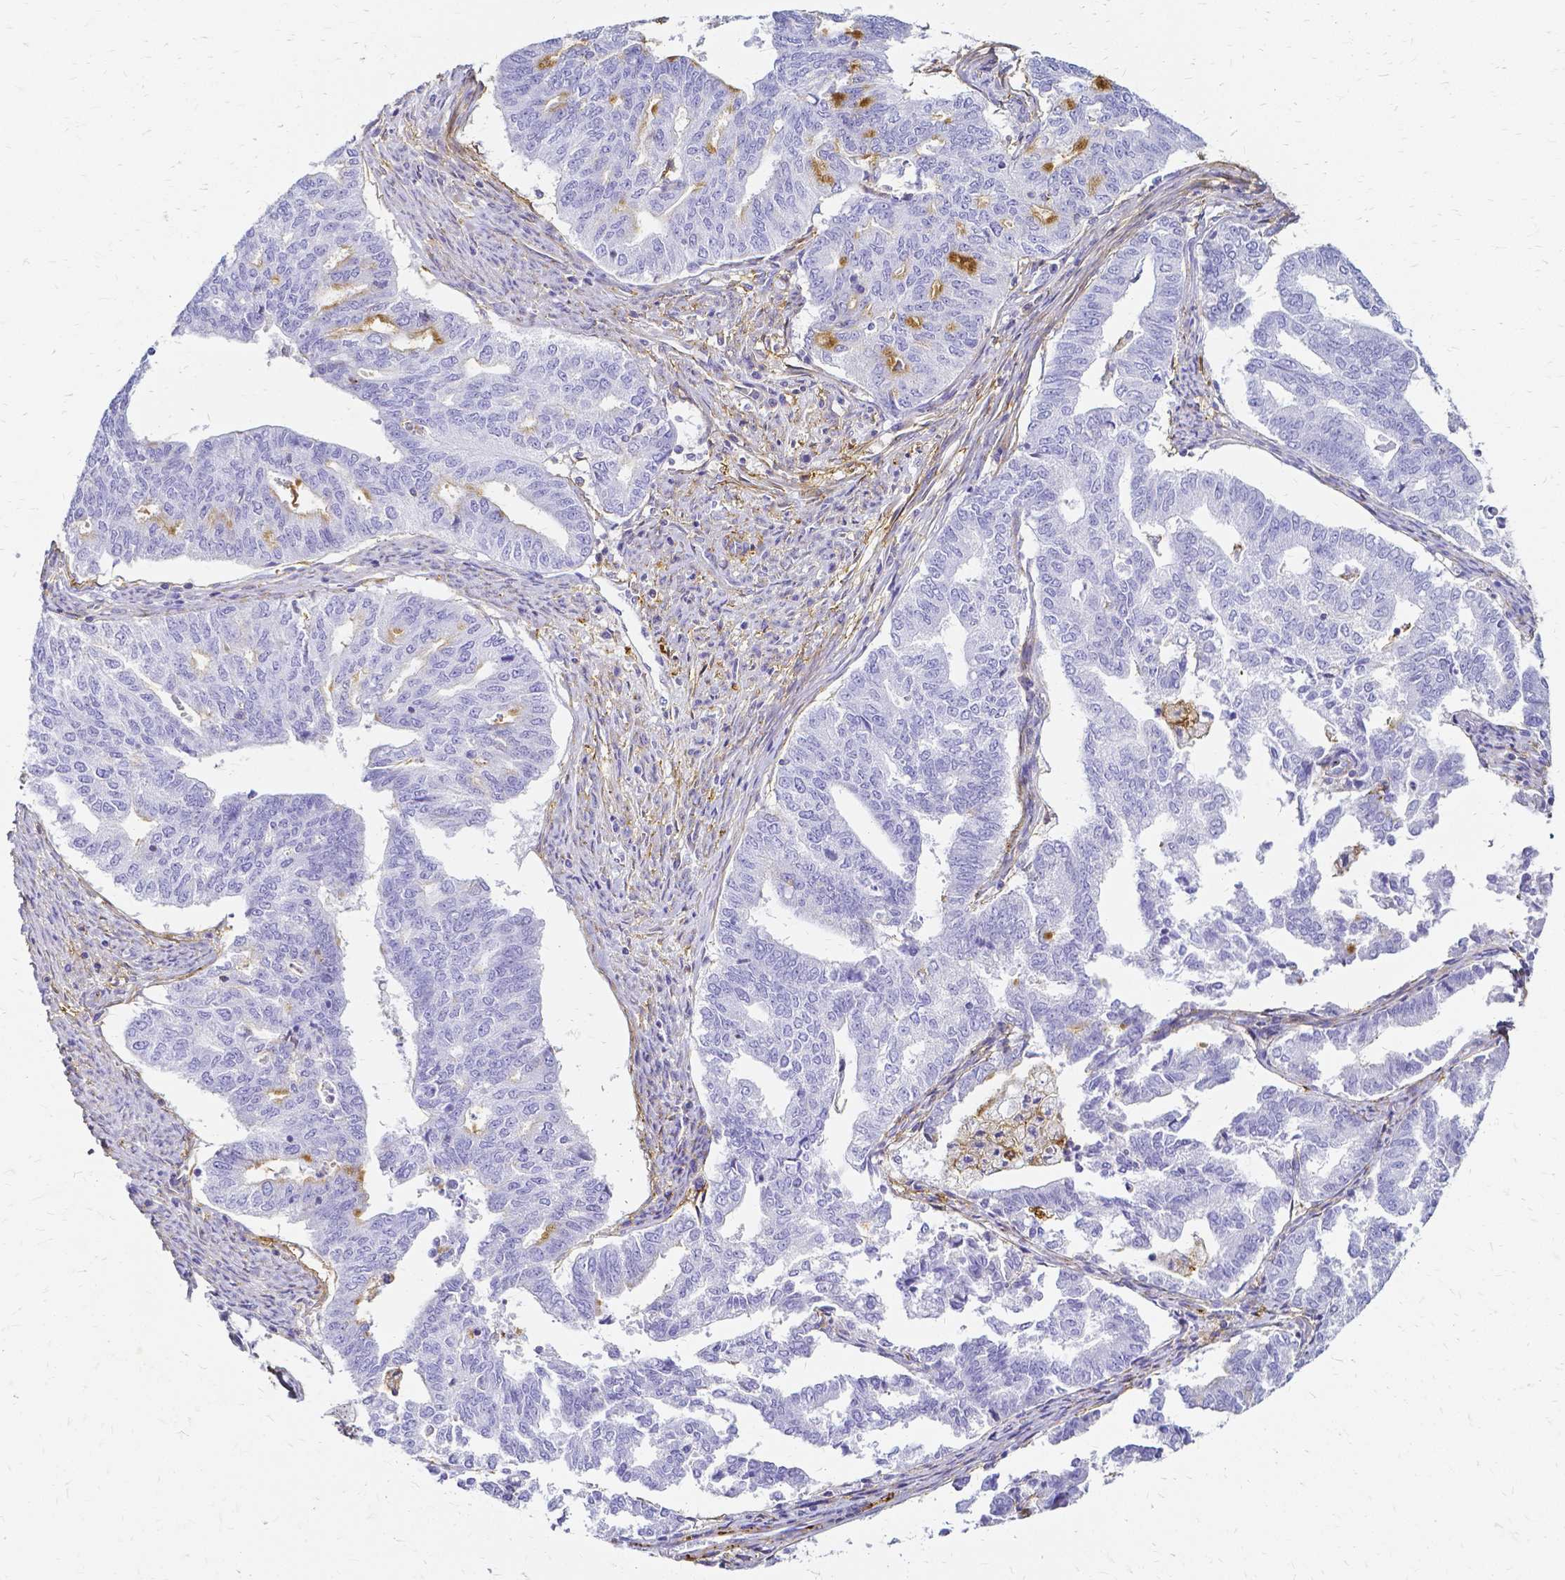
{"staining": {"intensity": "moderate", "quantity": "<25%", "location": "cytoplasmic/membranous"}, "tissue": "endometrial cancer", "cell_type": "Tumor cells", "image_type": "cancer", "snomed": [{"axis": "morphology", "description": "Adenocarcinoma, NOS"}, {"axis": "topography", "description": "Endometrium"}], "caption": "Immunohistochemistry micrograph of endometrial adenocarcinoma stained for a protein (brown), which displays low levels of moderate cytoplasmic/membranous expression in approximately <25% of tumor cells.", "gene": "HSPA12A", "patient": {"sex": "female", "age": 79}}